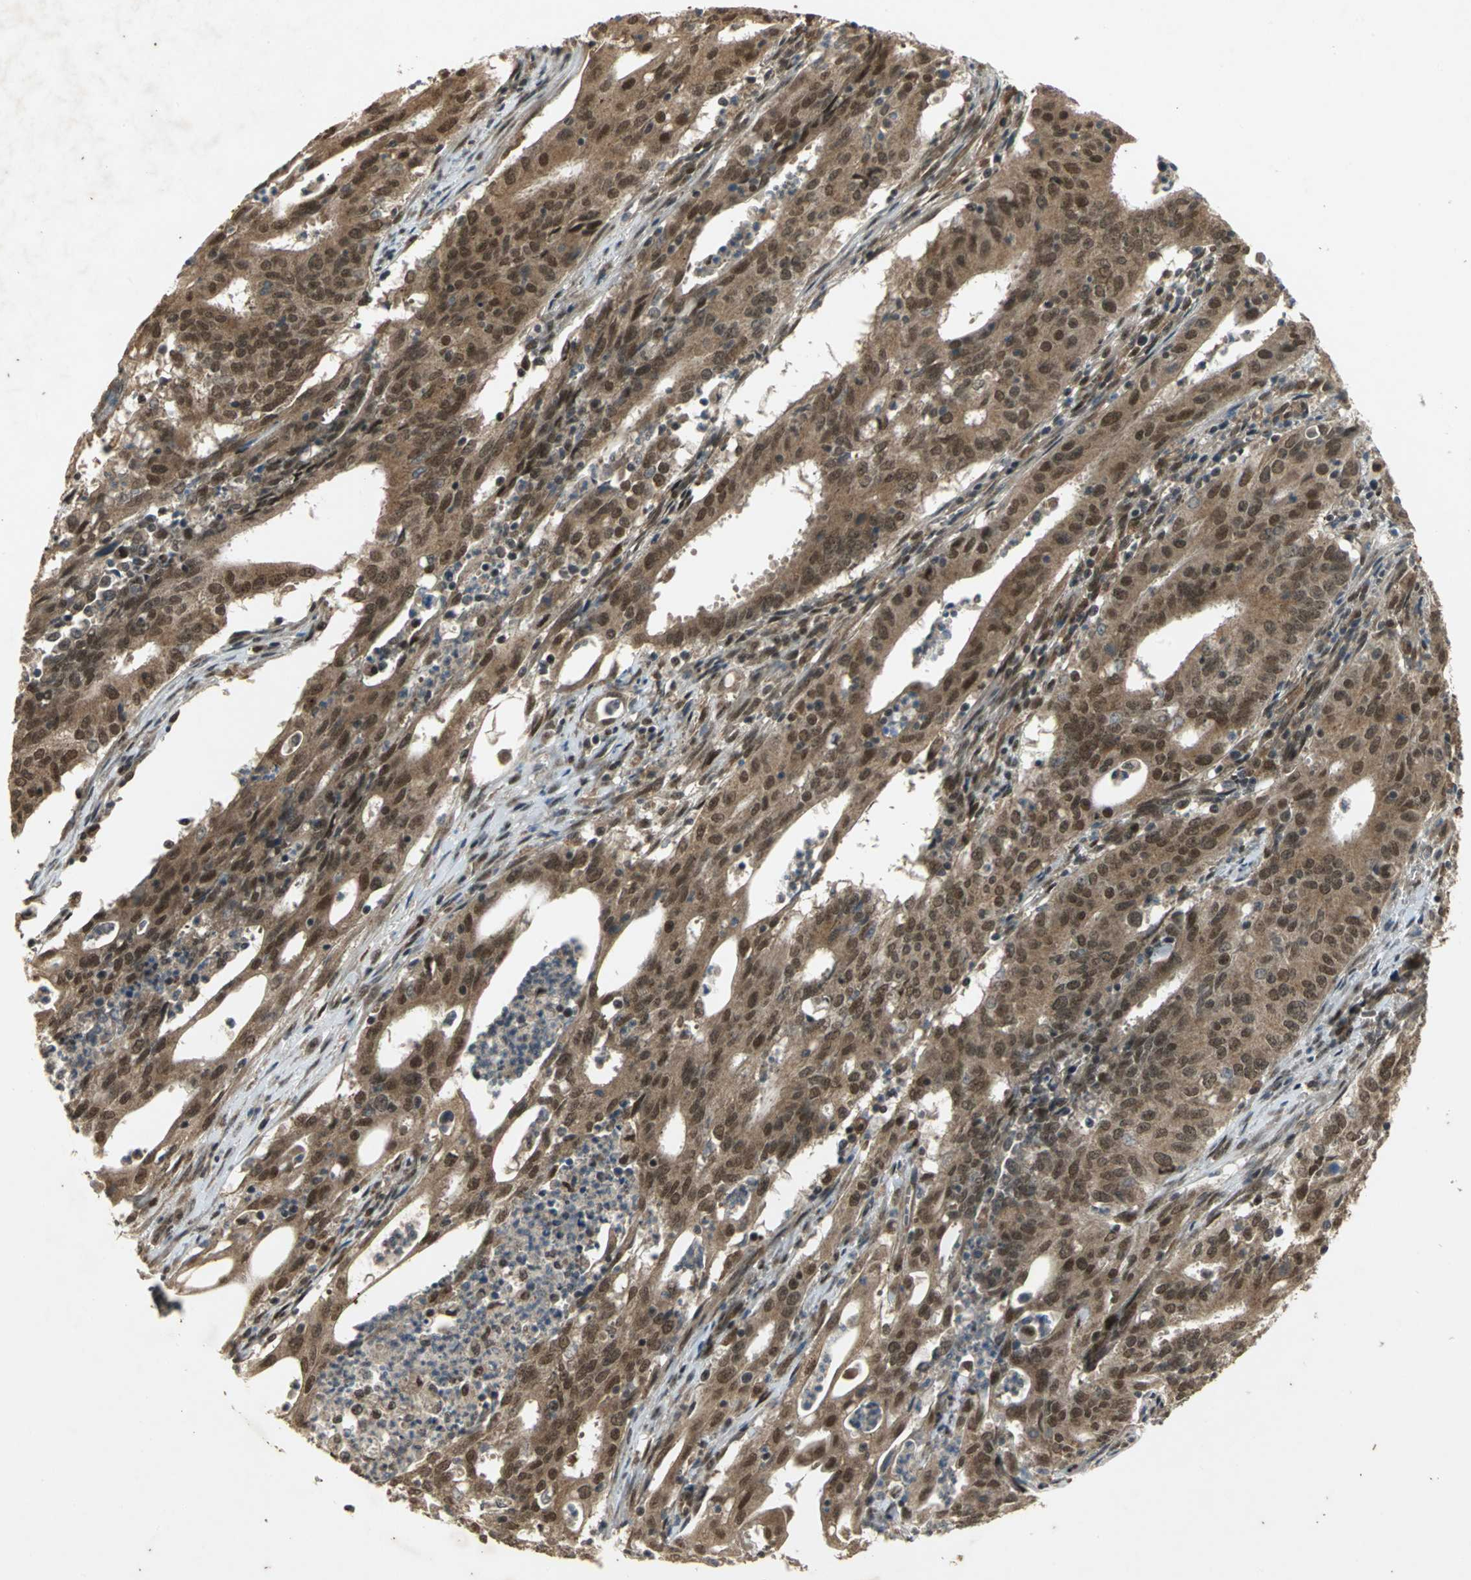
{"staining": {"intensity": "strong", "quantity": ">75%", "location": "cytoplasmic/membranous"}, "tissue": "cervical cancer", "cell_type": "Tumor cells", "image_type": "cancer", "snomed": [{"axis": "morphology", "description": "Adenocarcinoma, NOS"}, {"axis": "topography", "description": "Cervix"}], "caption": "Human cervical cancer stained for a protein (brown) reveals strong cytoplasmic/membranous positive positivity in approximately >75% of tumor cells.", "gene": "NOTCH3", "patient": {"sex": "female", "age": 44}}